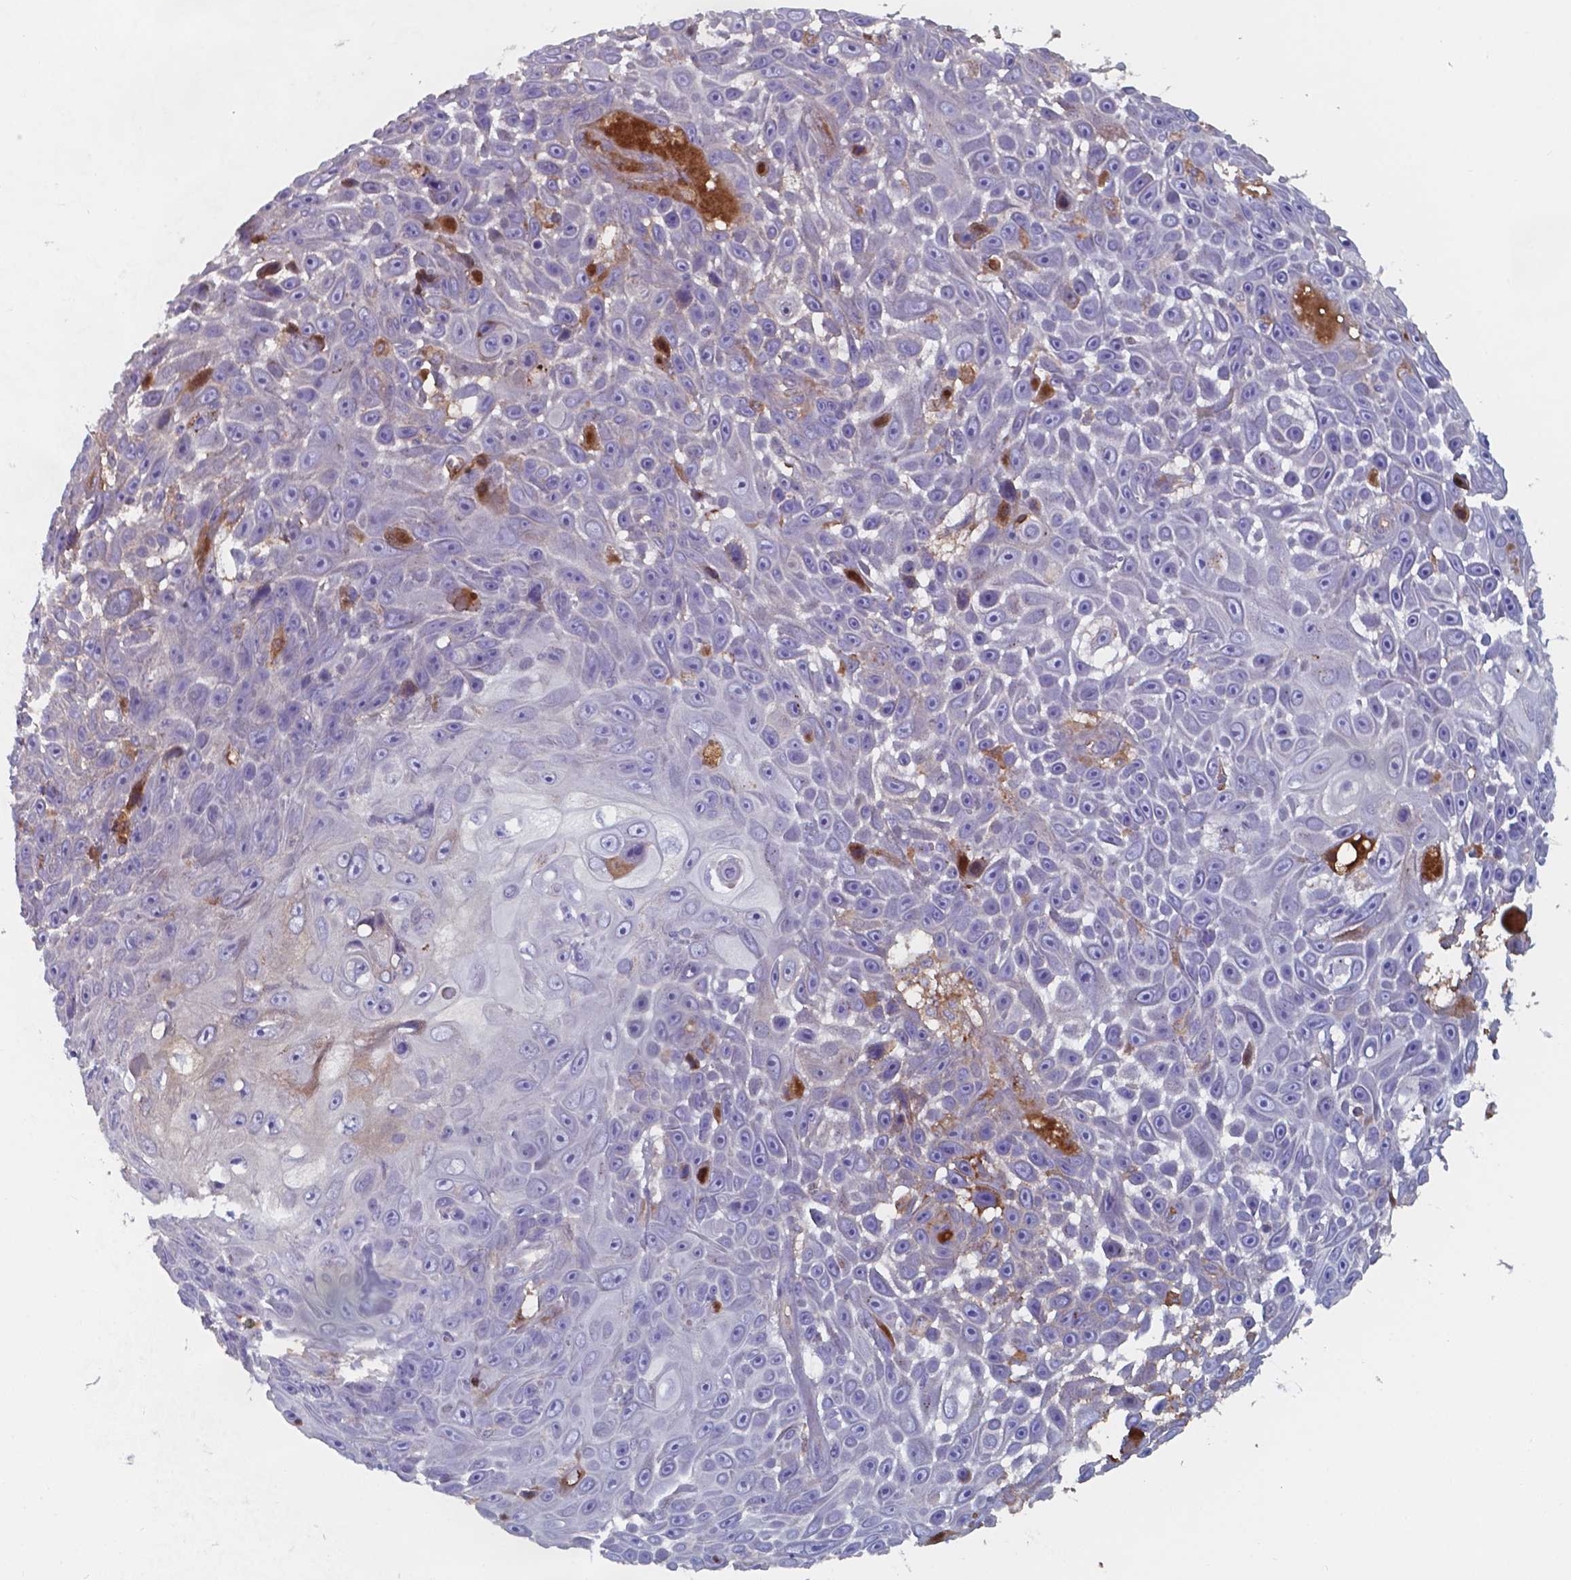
{"staining": {"intensity": "negative", "quantity": "none", "location": "none"}, "tissue": "skin cancer", "cell_type": "Tumor cells", "image_type": "cancer", "snomed": [{"axis": "morphology", "description": "Squamous cell carcinoma, NOS"}, {"axis": "topography", "description": "Skin"}], "caption": "High power microscopy histopathology image of an immunohistochemistry (IHC) micrograph of skin cancer, revealing no significant positivity in tumor cells. (Immunohistochemistry (ihc), brightfield microscopy, high magnification).", "gene": "BTBD17", "patient": {"sex": "male", "age": 82}}